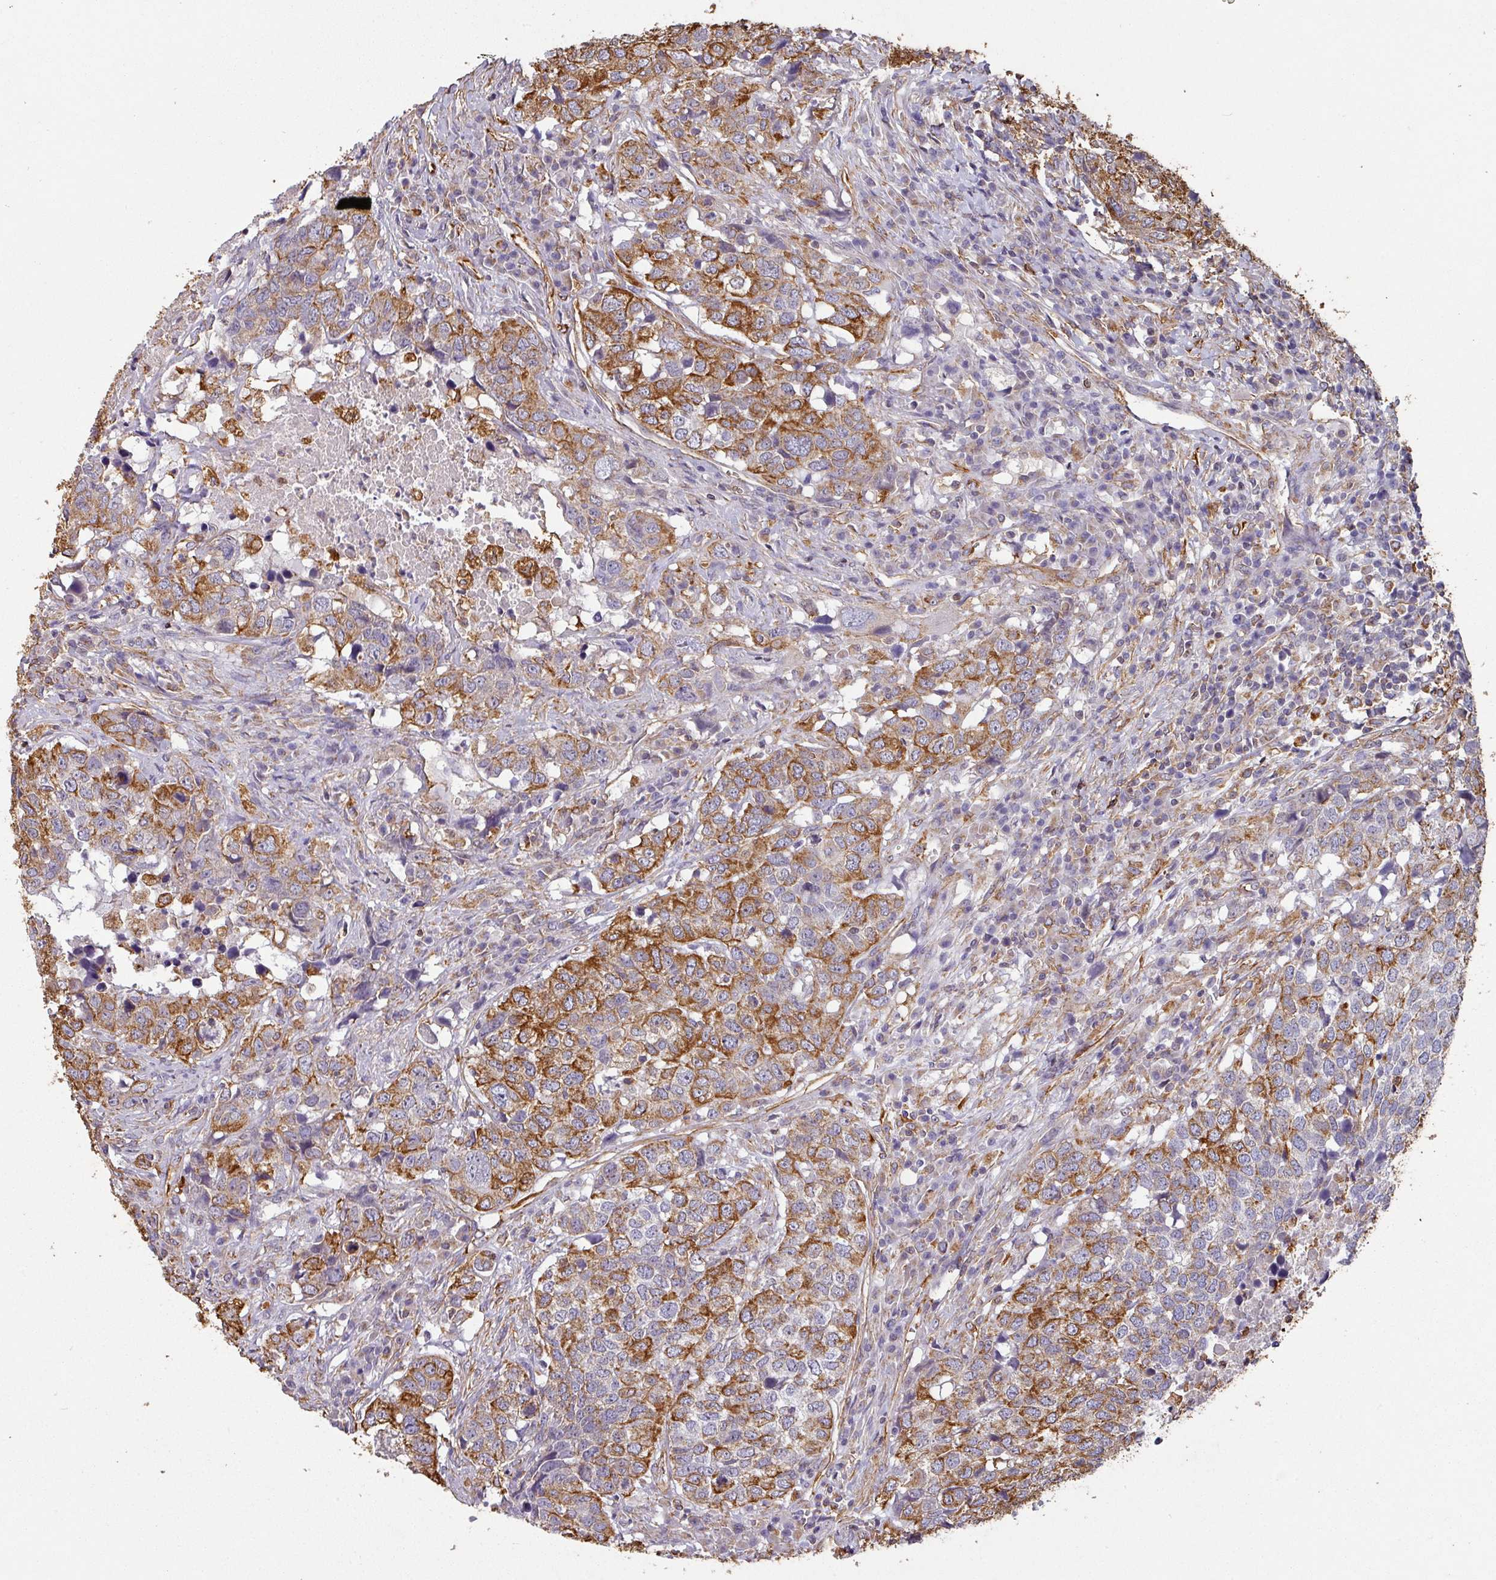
{"staining": {"intensity": "strong", "quantity": ">75%", "location": "cytoplasmic/membranous"}, "tissue": "head and neck cancer", "cell_type": "Tumor cells", "image_type": "cancer", "snomed": [{"axis": "morphology", "description": "Normal tissue, NOS"}, {"axis": "morphology", "description": "Squamous cell carcinoma, NOS"}, {"axis": "topography", "description": "Skeletal muscle"}, {"axis": "topography", "description": "Vascular tissue"}, {"axis": "topography", "description": "Peripheral nerve tissue"}, {"axis": "topography", "description": "Head-Neck"}], "caption": "Strong cytoplasmic/membranous staining is identified in about >75% of tumor cells in head and neck cancer. Using DAB (3,3'-diaminobenzidine) (brown) and hematoxylin (blue) stains, captured at high magnification using brightfield microscopy.", "gene": "ZNF280C", "patient": {"sex": "male", "age": 66}}